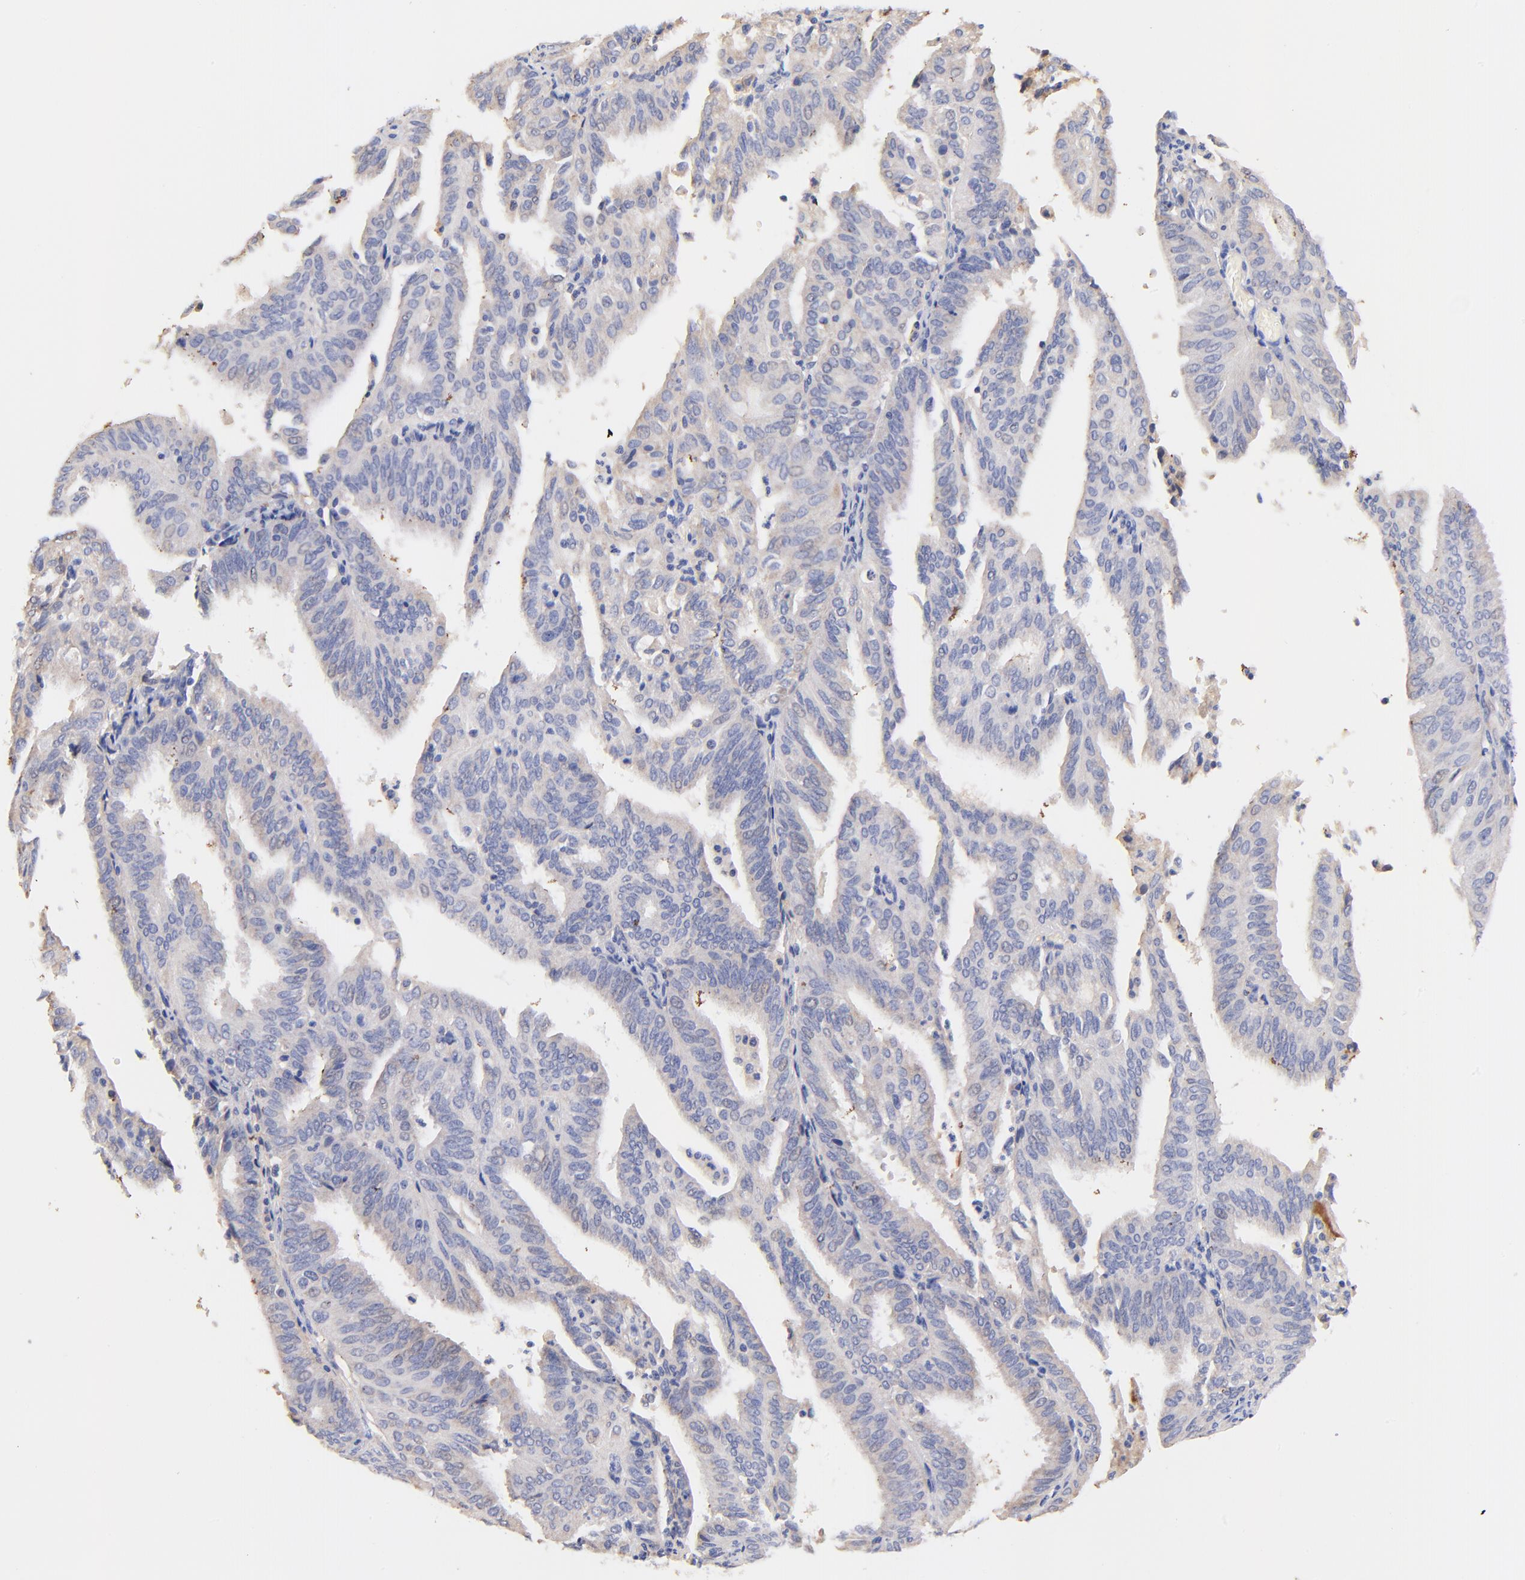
{"staining": {"intensity": "negative", "quantity": "none", "location": "none"}, "tissue": "endometrial cancer", "cell_type": "Tumor cells", "image_type": "cancer", "snomed": [{"axis": "morphology", "description": "Adenocarcinoma, NOS"}, {"axis": "topography", "description": "Endometrium"}], "caption": "Micrograph shows no significant protein positivity in tumor cells of endometrial cancer (adenocarcinoma). (Stains: DAB (3,3'-diaminobenzidine) IHC with hematoxylin counter stain, Microscopy: brightfield microscopy at high magnification).", "gene": "IGLV7-43", "patient": {"sex": "female", "age": 59}}